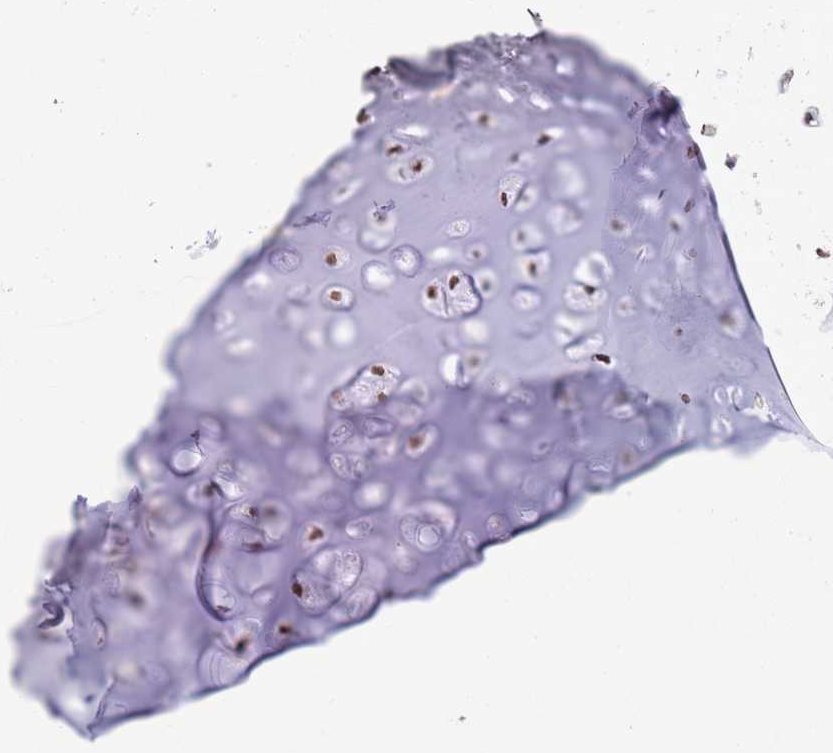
{"staining": {"intensity": "negative", "quantity": "none", "location": "none"}, "tissue": "adipose tissue", "cell_type": "Adipocytes", "image_type": "normal", "snomed": [{"axis": "morphology", "description": "Normal tissue, NOS"}, {"axis": "topography", "description": "Cartilage tissue"}], "caption": "Immunohistochemistry (IHC) photomicrograph of normal adipose tissue: adipose tissue stained with DAB (3,3'-diaminobenzidine) demonstrates no significant protein expression in adipocytes.", "gene": "NRIP1", "patient": {"sex": "male", "age": 66}}